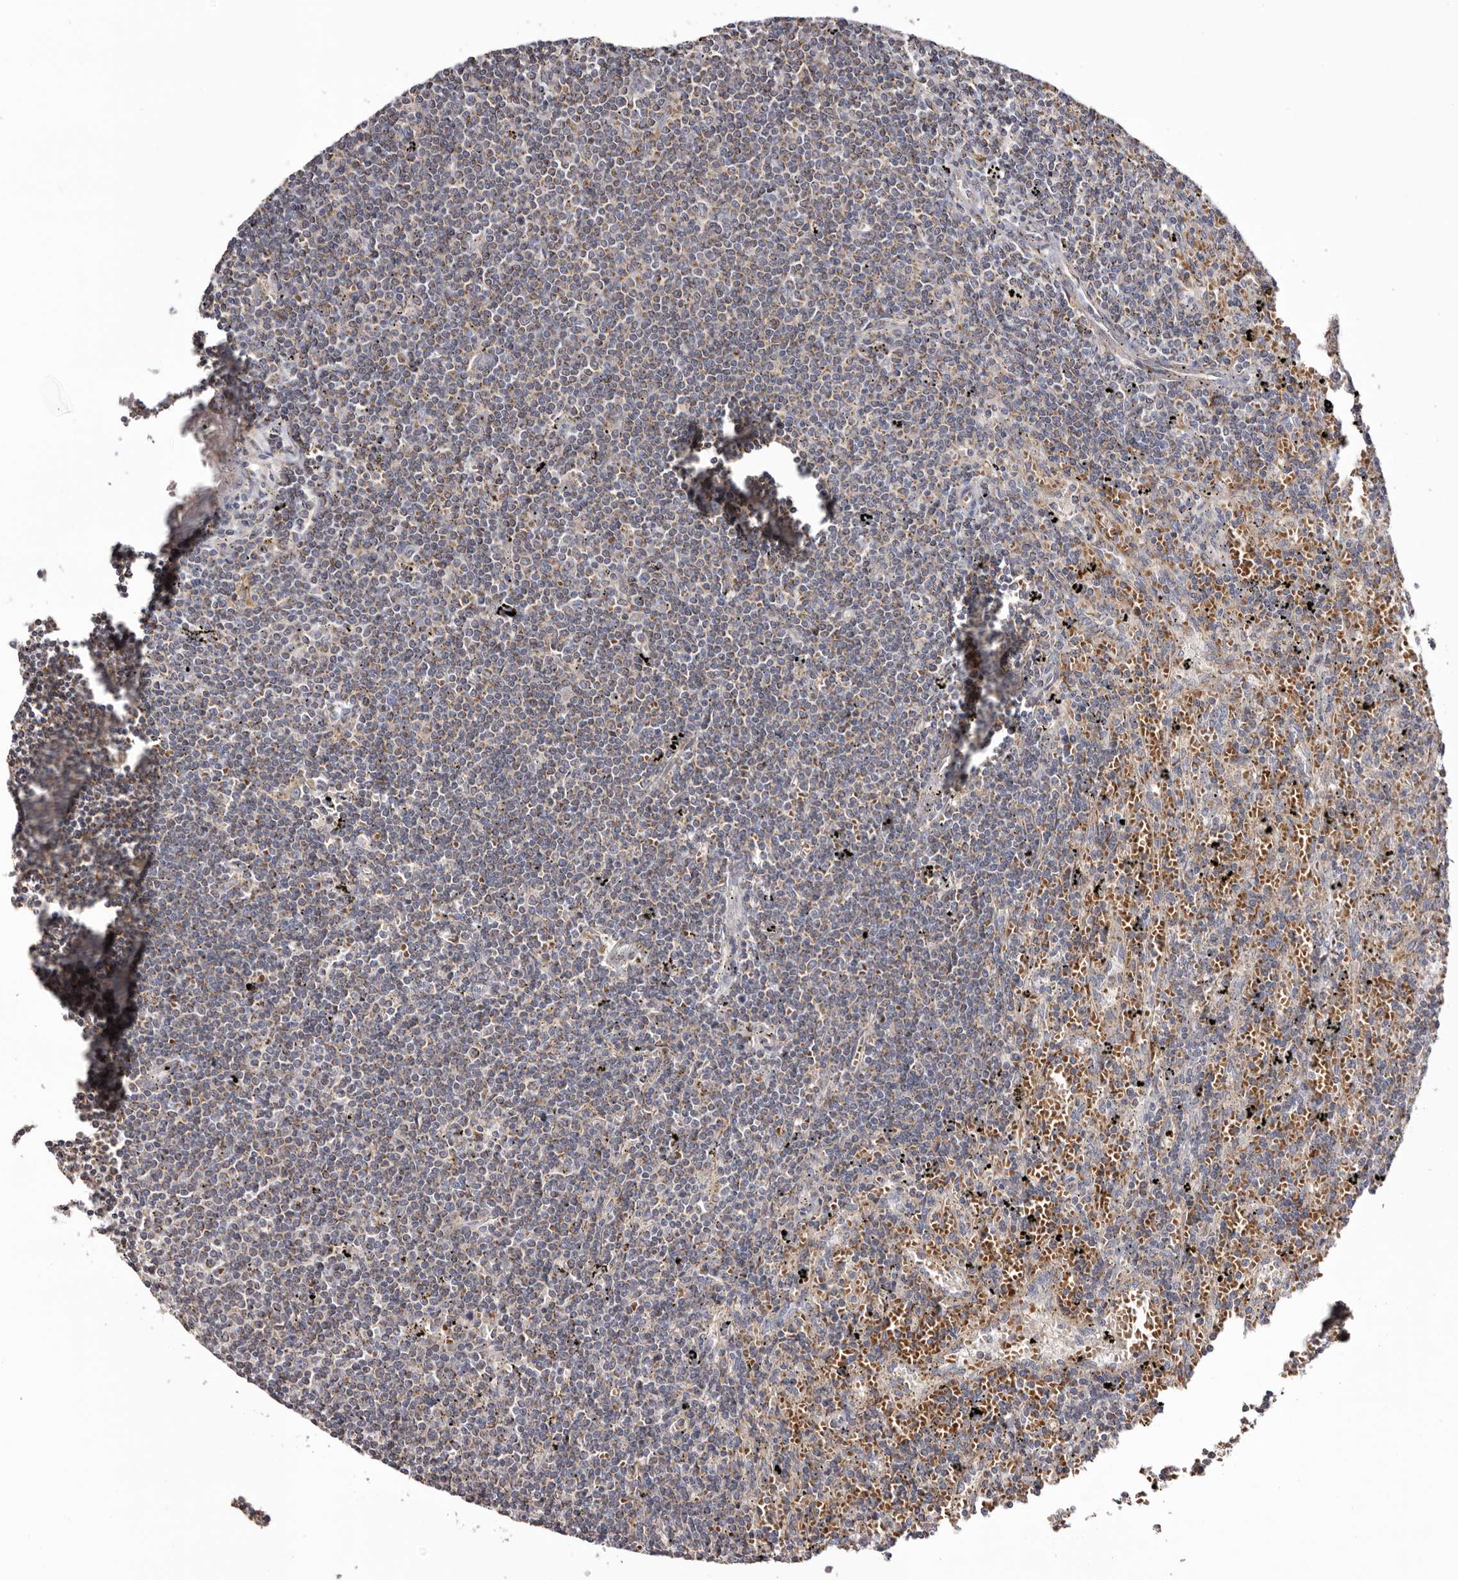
{"staining": {"intensity": "weak", "quantity": "25%-75%", "location": "cytoplasmic/membranous"}, "tissue": "lymphoma", "cell_type": "Tumor cells", "image_type": "cancer", "snomed": [{"axis": "morphology", "description": "Malignant lymphoma, non-Hodgkin's type, Low grade"}, {"axis": "topography", "description": "Spleen"}], "caption": "A high-resolution histopathology image shows immunohistochemistry staining of lymphoma, which displays weak cytoplasmic/membranous positivity in approximately 25%-75% of tumor cells. The staining was performed using DAB to visualize the protein expression in brown, while the nuclei were stained in blue with hematoxylin (Magnification: 20x).", "gene": "MECR", "patient": {"sex": "male", "age": 76}}